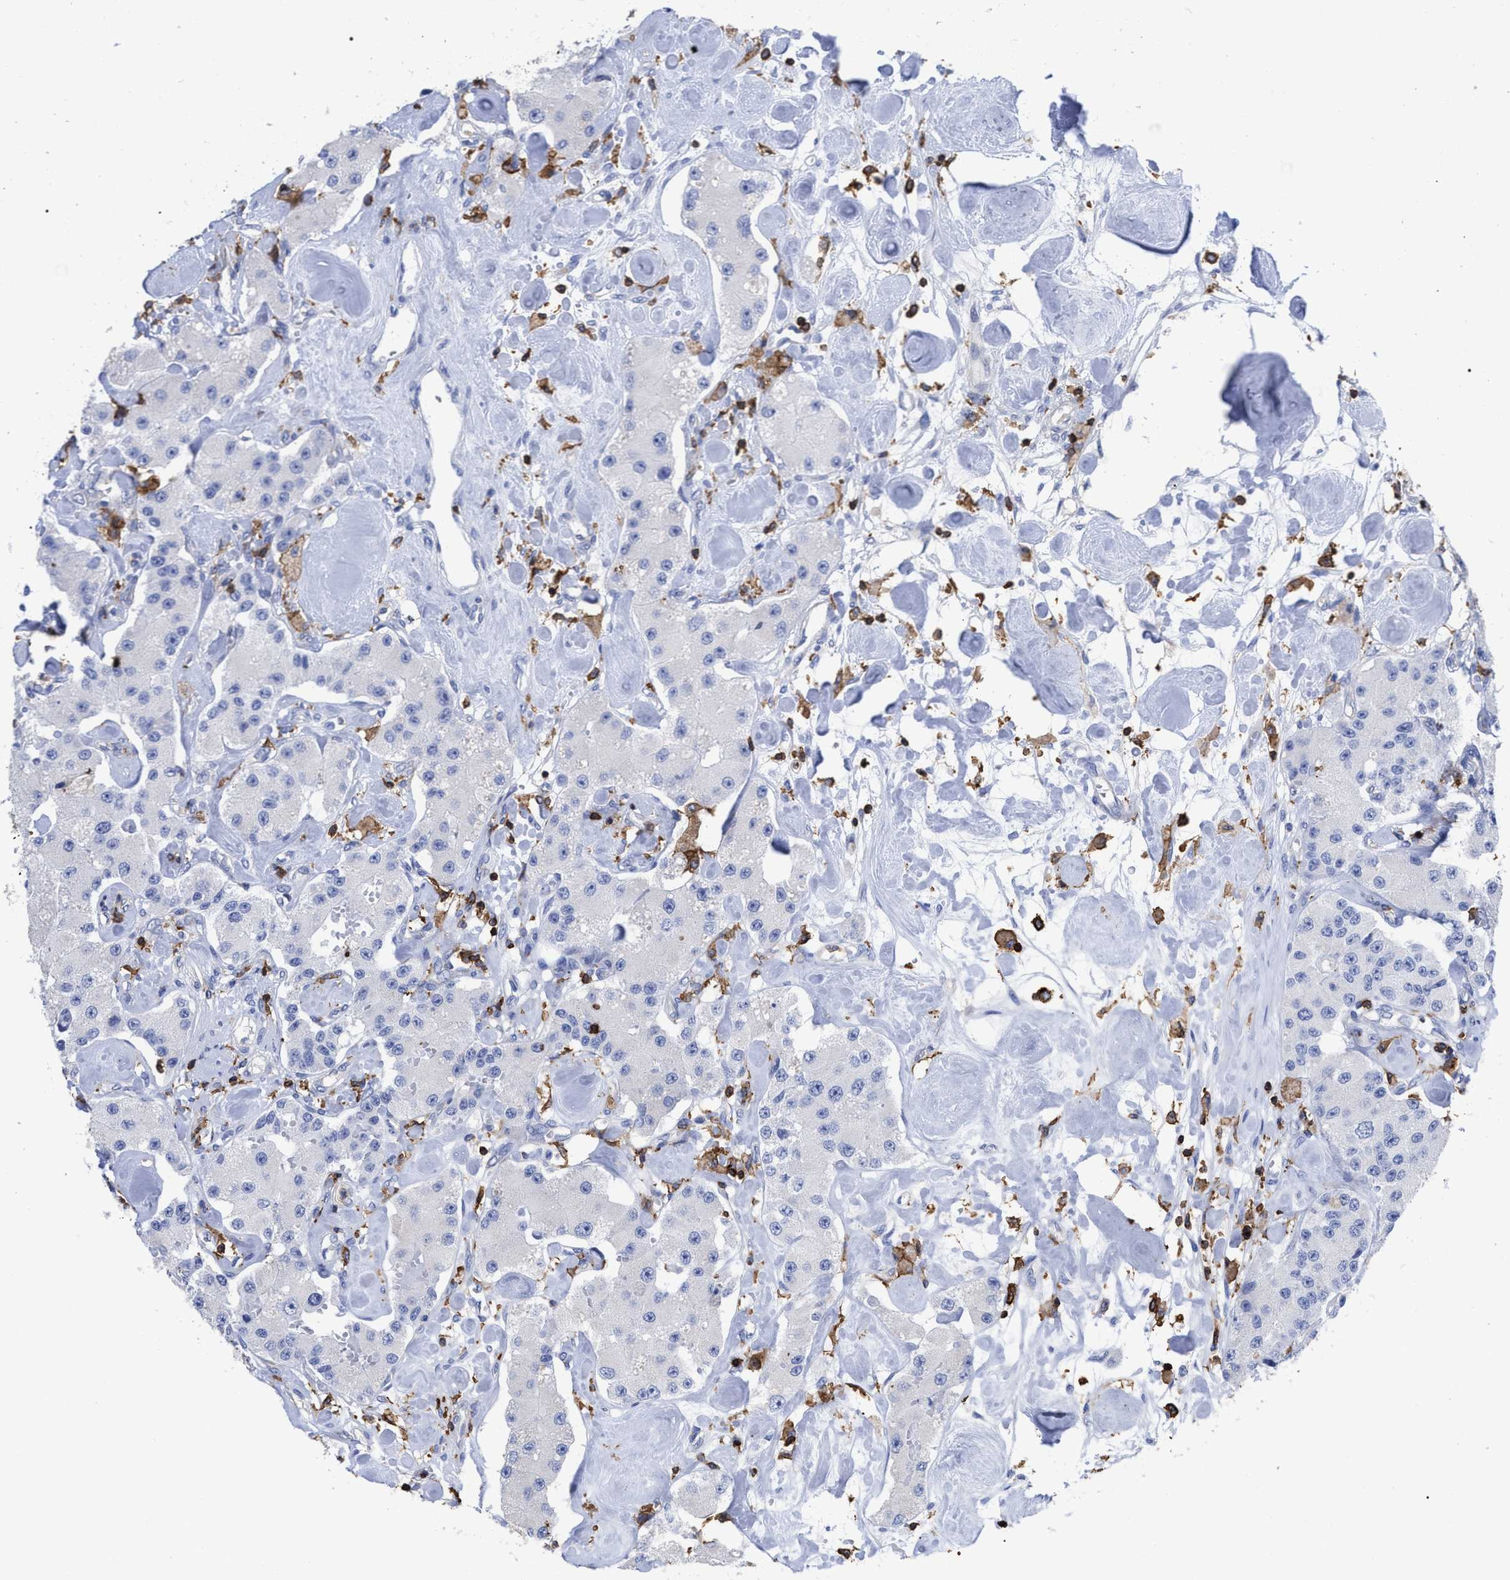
{"staining": {"intensity": "negative", "quantity": "none", "location": "none"}, "tissue": "carcinoid", "cell_type": "Tumor cells", "image_type": "cancer", "snomed": [{"axis": "morphology", "description": "Carcinoid, malignant, NOS"}, {"axis": "topography", "description": "Pancreas"}], "caption": "Histopathology image shows no protein staining in tumor cells of carcinoid (malignant) tissue.", "gene": "HCLS1", "patient": {"sex": "male", "age": 41}}